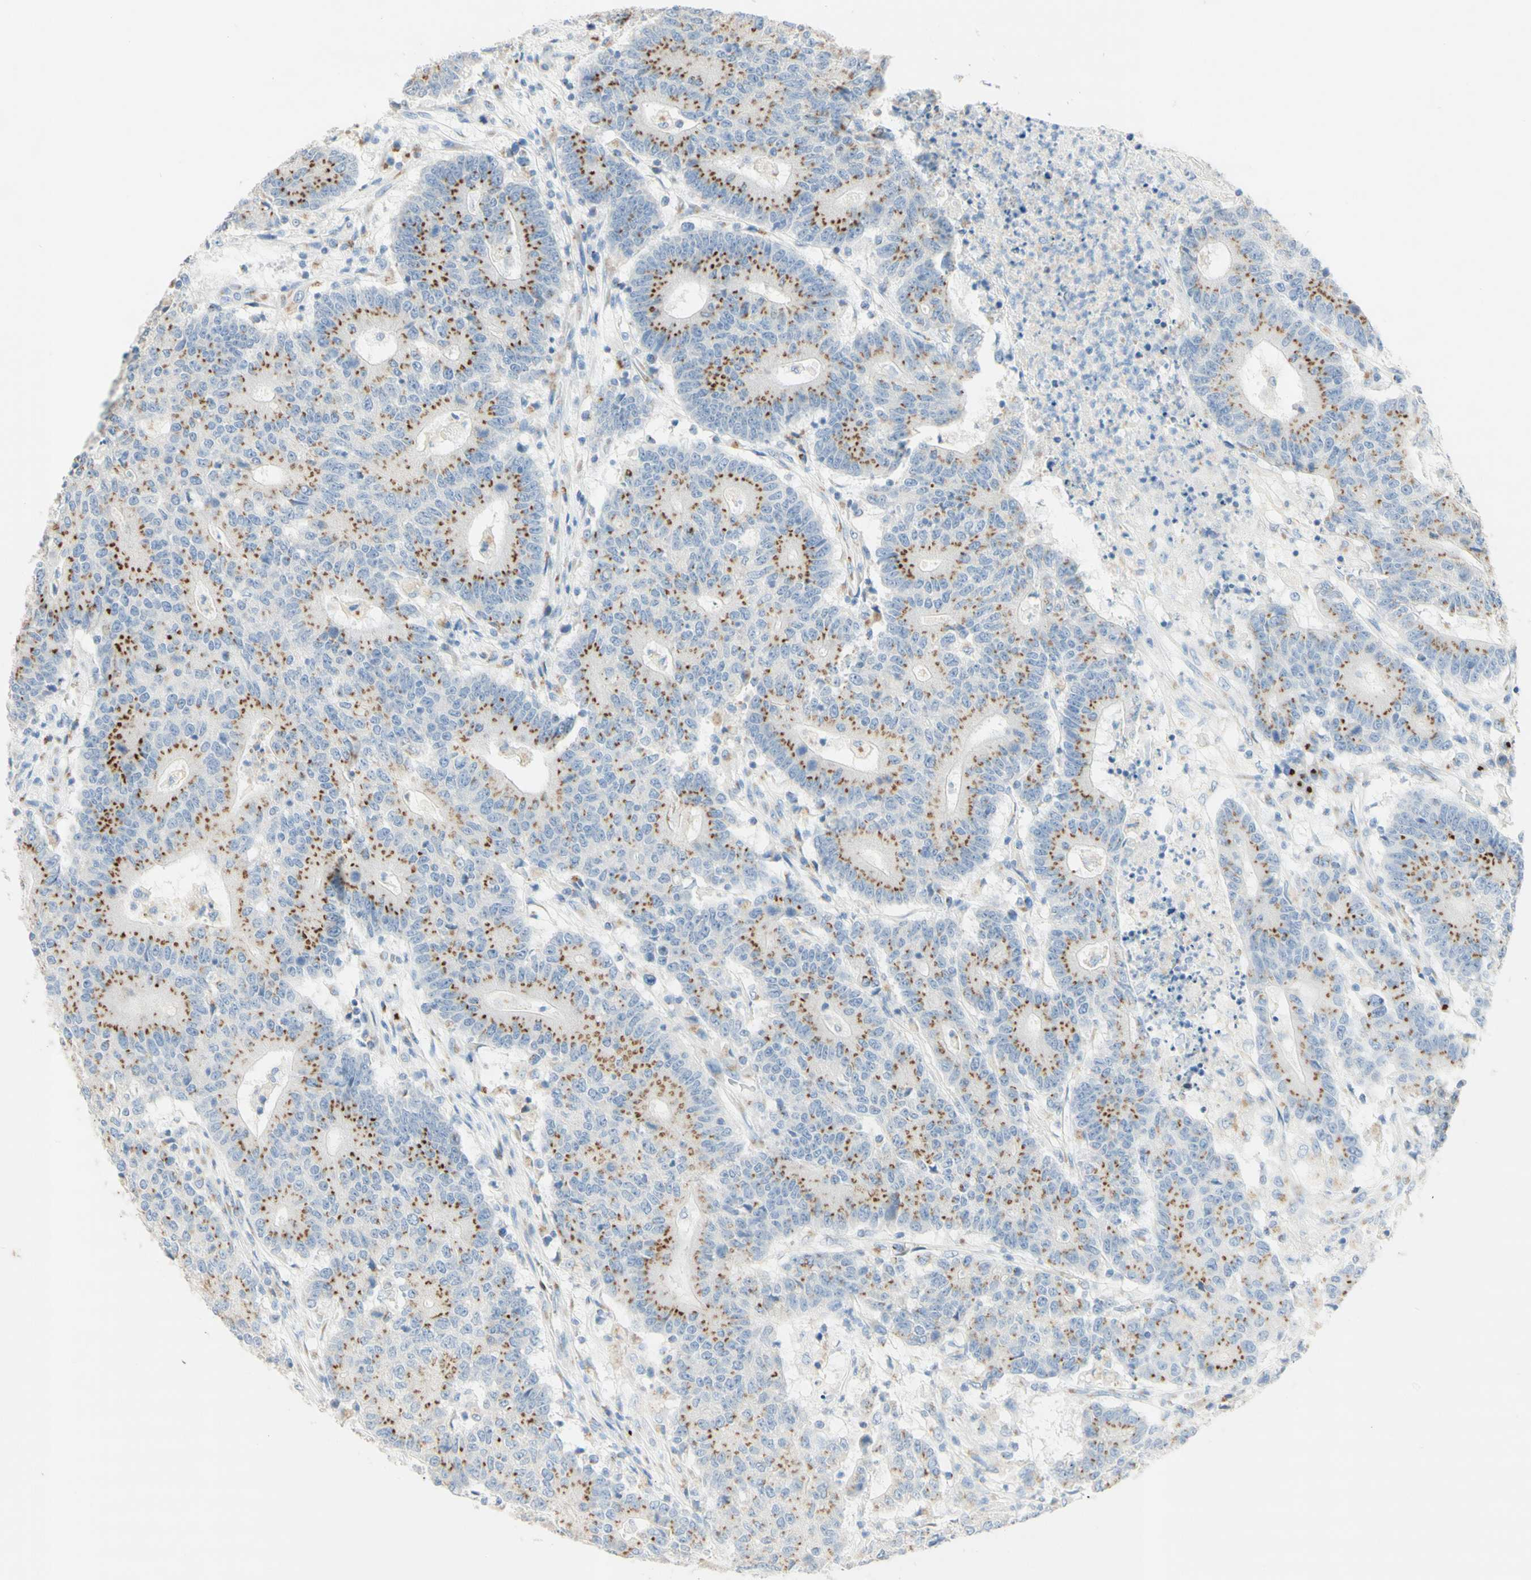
{"staining": {"intensity": "moderate", "quantity": ">75%", "location": "cytoplasmic/membranous"}, "tissue": "colorectal cancer", "cell_type": "Tumor cells", "image_type": "cancer", "snomed": [{"axis": "morphology", "description": "Normal tissue, NOS"}, {"axis": "morphology", "description": "Adenocarcinoma, NOS"}, {"axis": "topography", "description": "Colon"}], "caption": "A photomicrograph of colorectal adenocarcinoma stained for a protein displays moderate cytoplasmic/membranous brown staining in tumor cells.", "gene": "MANEA", "patient": {"sex": "female", "age": 75}}